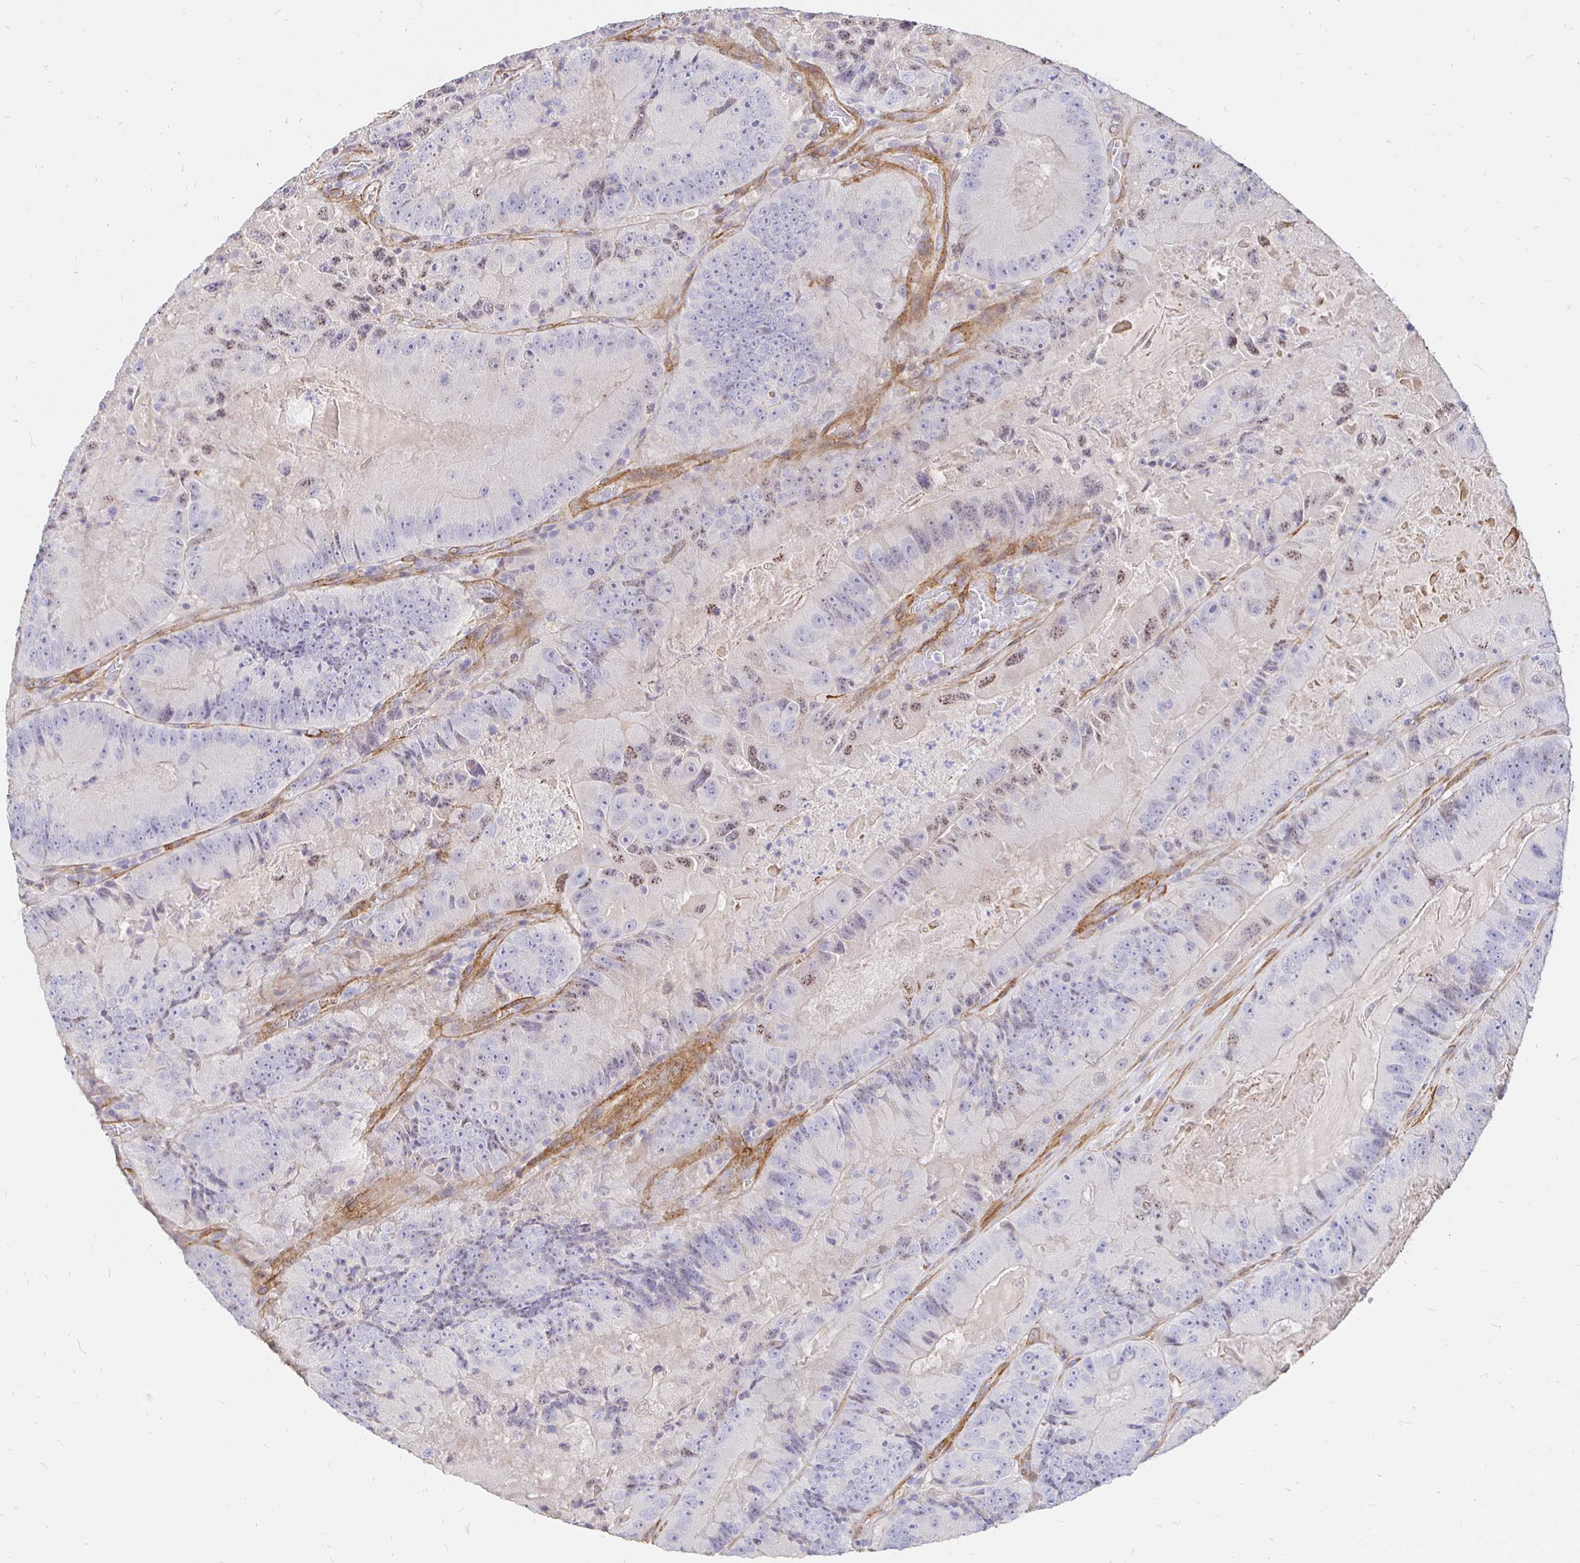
{"staining": {"intensity": "weak", "quantity": "<25%", "location": "nuclear"}, "tissue": "colorectal cancer", "cell_type": "Tumor cells", "image_type": "cancer", "snomed": [{"axis": "morphology", "description": "Adenocarcinoma, NOS"}, {"axis": "topography", "description": "Colon"}], "caption": "This is an immunohistochemistry histopathology image of colorectal cancer. There is no positivity in tumor cells.", "gene": "PALM2AKAP2", "patient": {"sex": "female", "age": 86}}